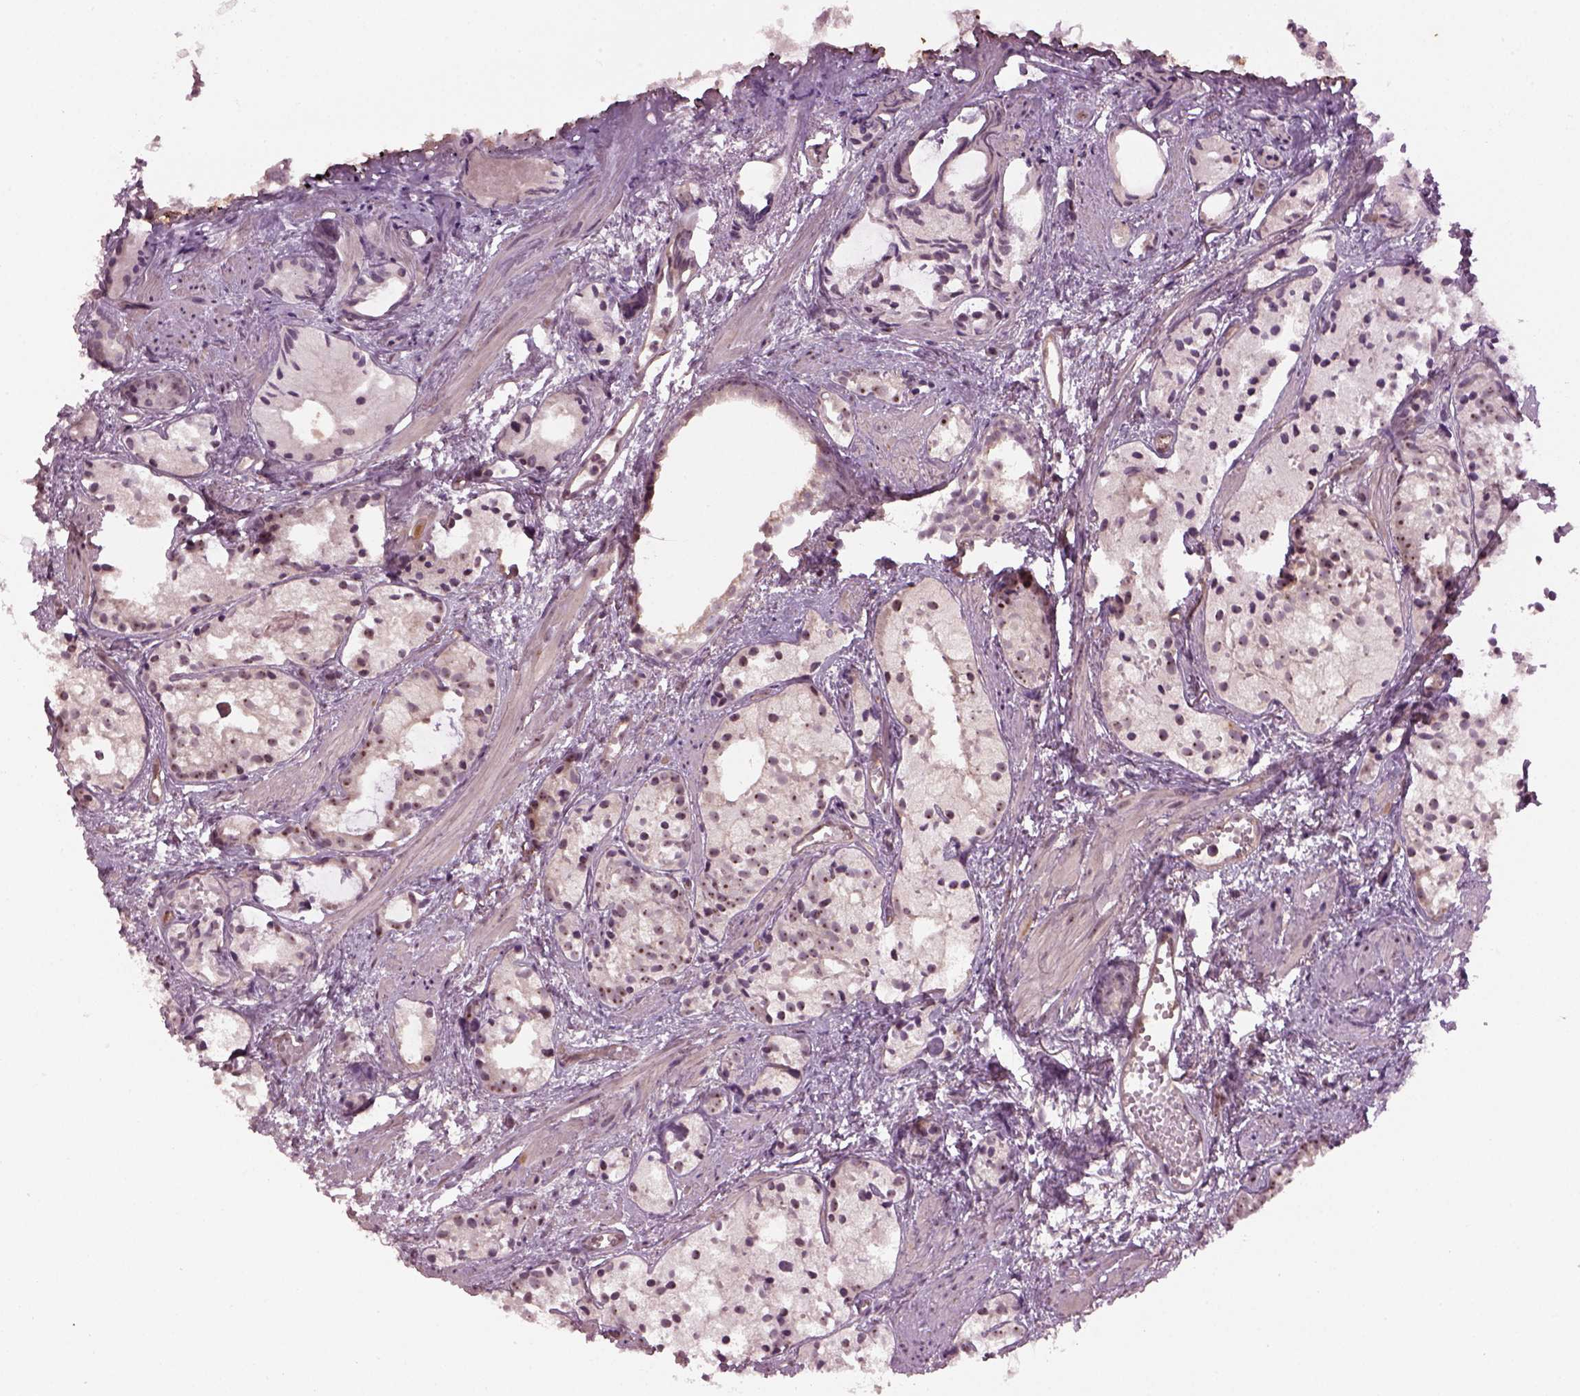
{"staining": {"intensity": "moderate", "quantity": "25%-75%", "location": "nuclear"}, "tissue": "prostate cancer", "cell_type": "Tumor cells", "image_type": "cancer", "snomed": [{"axis": "morphology", "description": "Adenocarcinoma, High grade"}, {"axis": "topography", "description": "Prostate"}], "caption": "Immunohistochemical staining of human prostate cancer displays moderate nuclear protein positivity in approximately 25%-75% of tumor cells. Using DAB (brown) and hematoxylin (blue) stains, captured at high magnification using brightfield microscopy.", "gene": "GNRH1", "patient": {"sex": "male", "age": 85}}